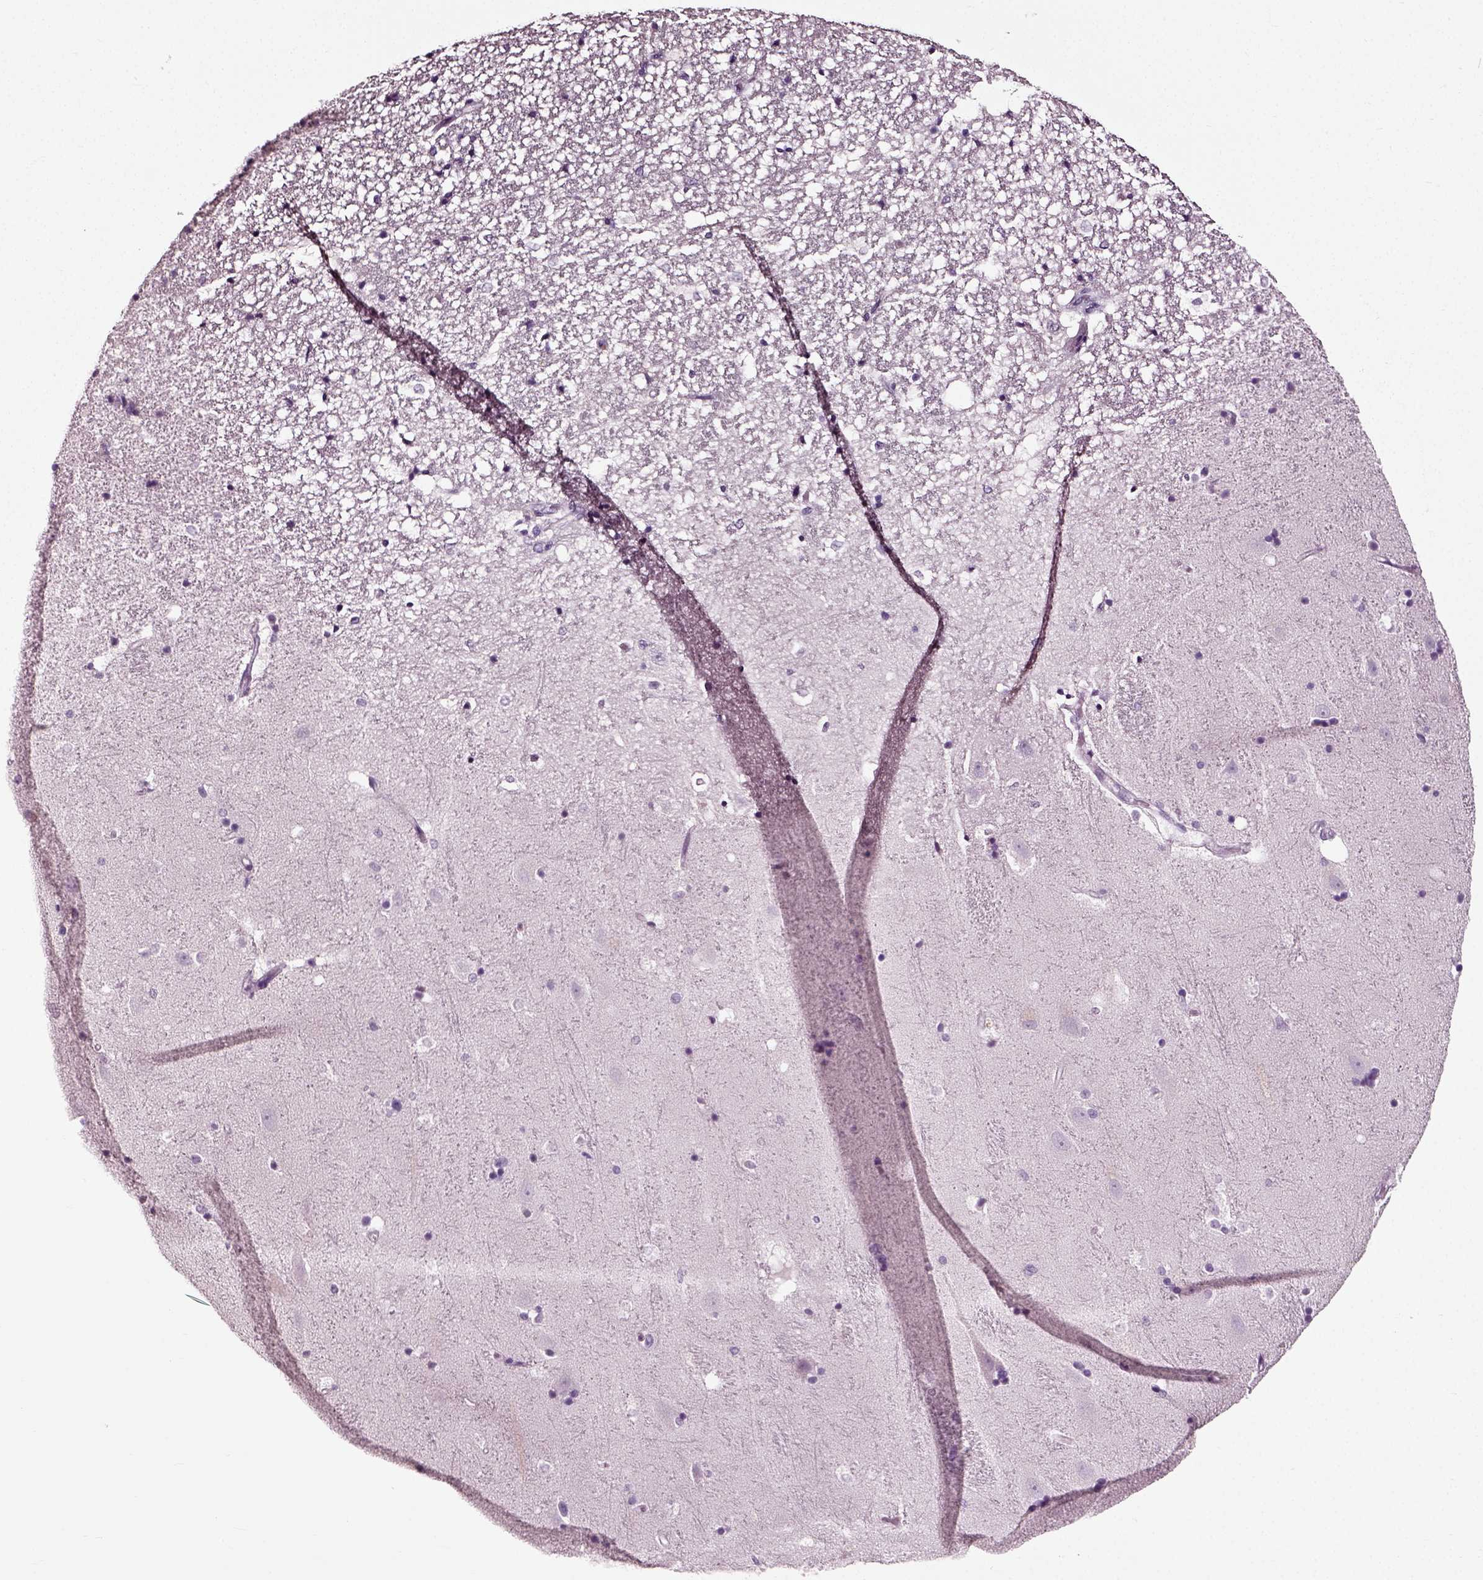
{"staining": {"intensity": "negative", "quantity": "none", "location": "none"}, "tissue": "hippocampus", "cell_type": "Glial cells", "image_type": "normal", "snomed": [{"axis": "morphology", "description": "Normal tissue, NOS"}, {"axis": "topography", "description": "Hippocampus"}], "caption": "Immunohistochemistry (IHC) of unremarkable hippocampus displays no expression in glial cells.", "gene": "DEFB118", "patient": {"sex": "male", "age": 49}}